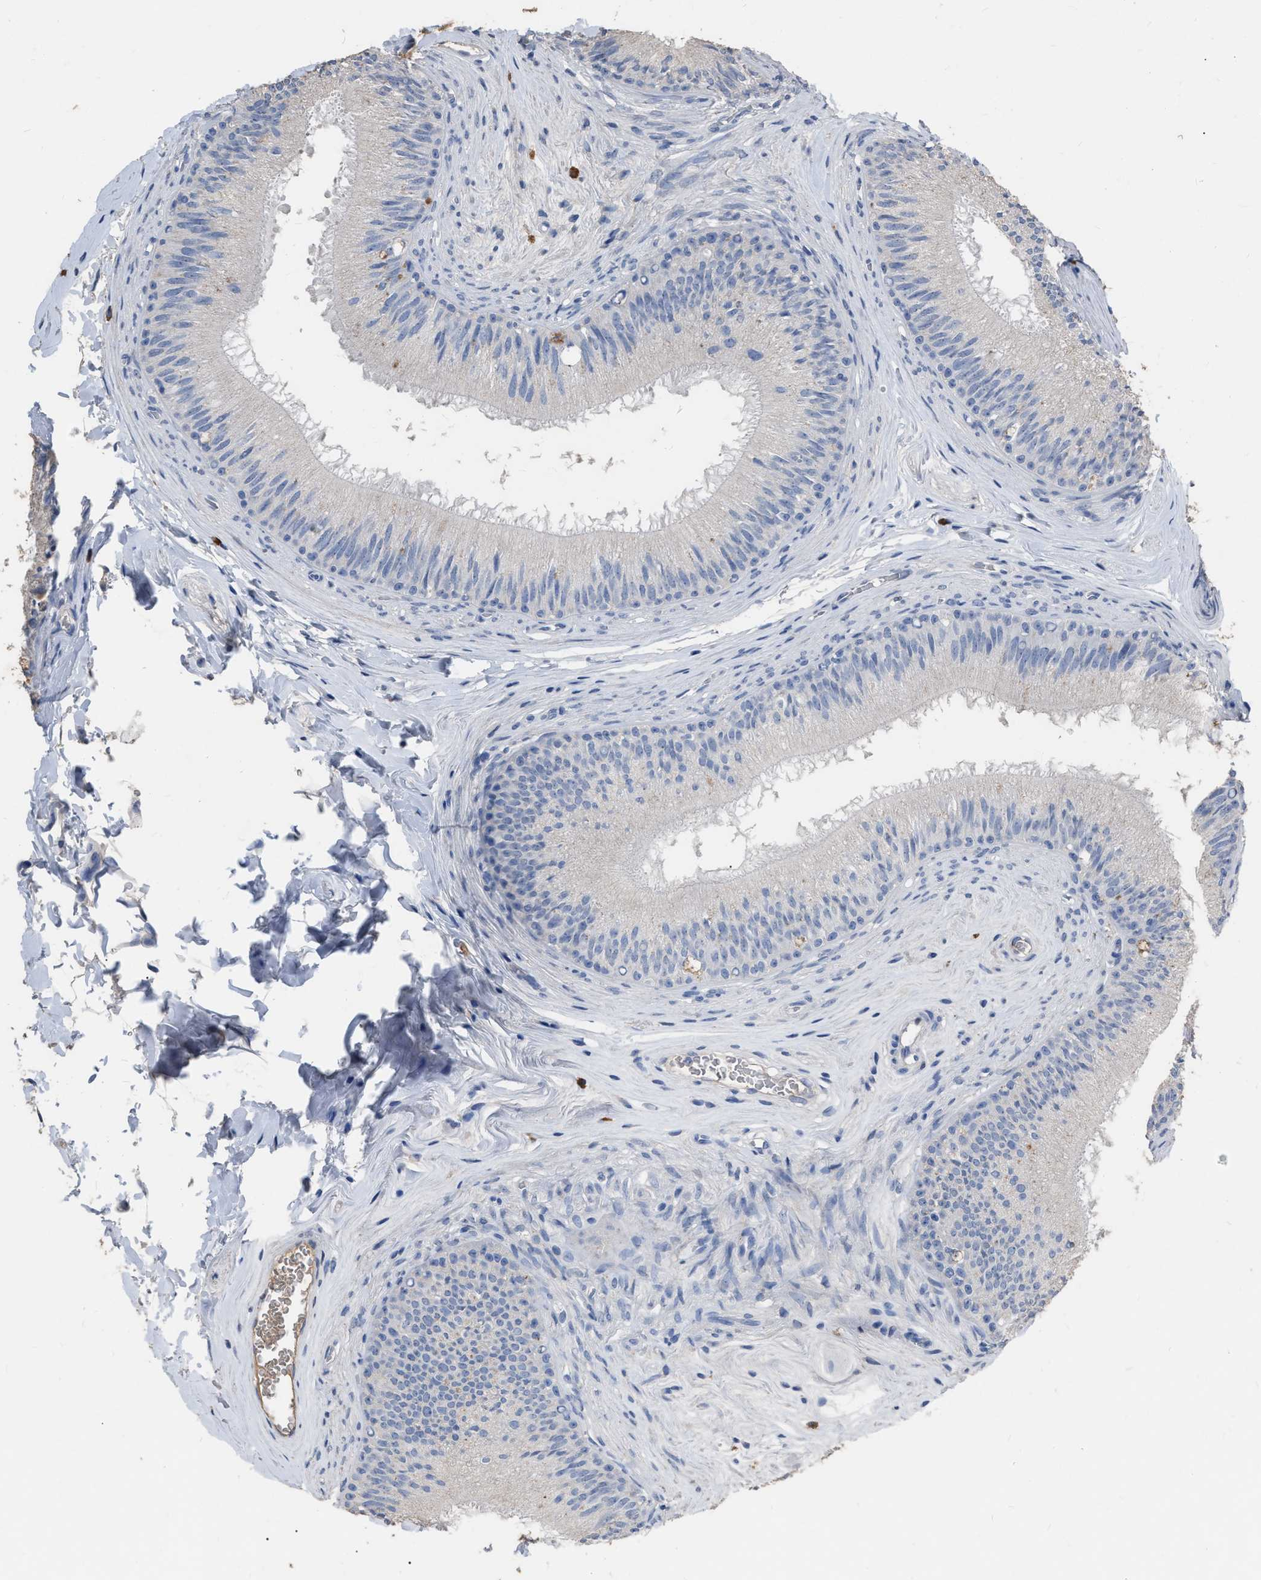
{"staining": {"intensity": "moderate", "quantity": "<25%", "location": "cytoplasmic/membranous"}, "tissue": "epididymis", "cell_type": "Glandular cells", "image_type": "normal", "snomed": [{"axis": "morphology", "description": "Normal tissue, NOS"}, {"axis": "topography", "description": "Testis"}, {"axis": "topography", "description": "Epididymis"}], "caption": "IHC histopathology image of benign epididymis: epididymis stained using immunohistochemistry exhibits low levels of moderate protein expression localized specifically in the cytoplasmic/membranous of glandular cells, appearing as a cytoplasmic/membranous brown color.", "gene": "HABP2", "patient": {"sex": "male", "age": 36}}